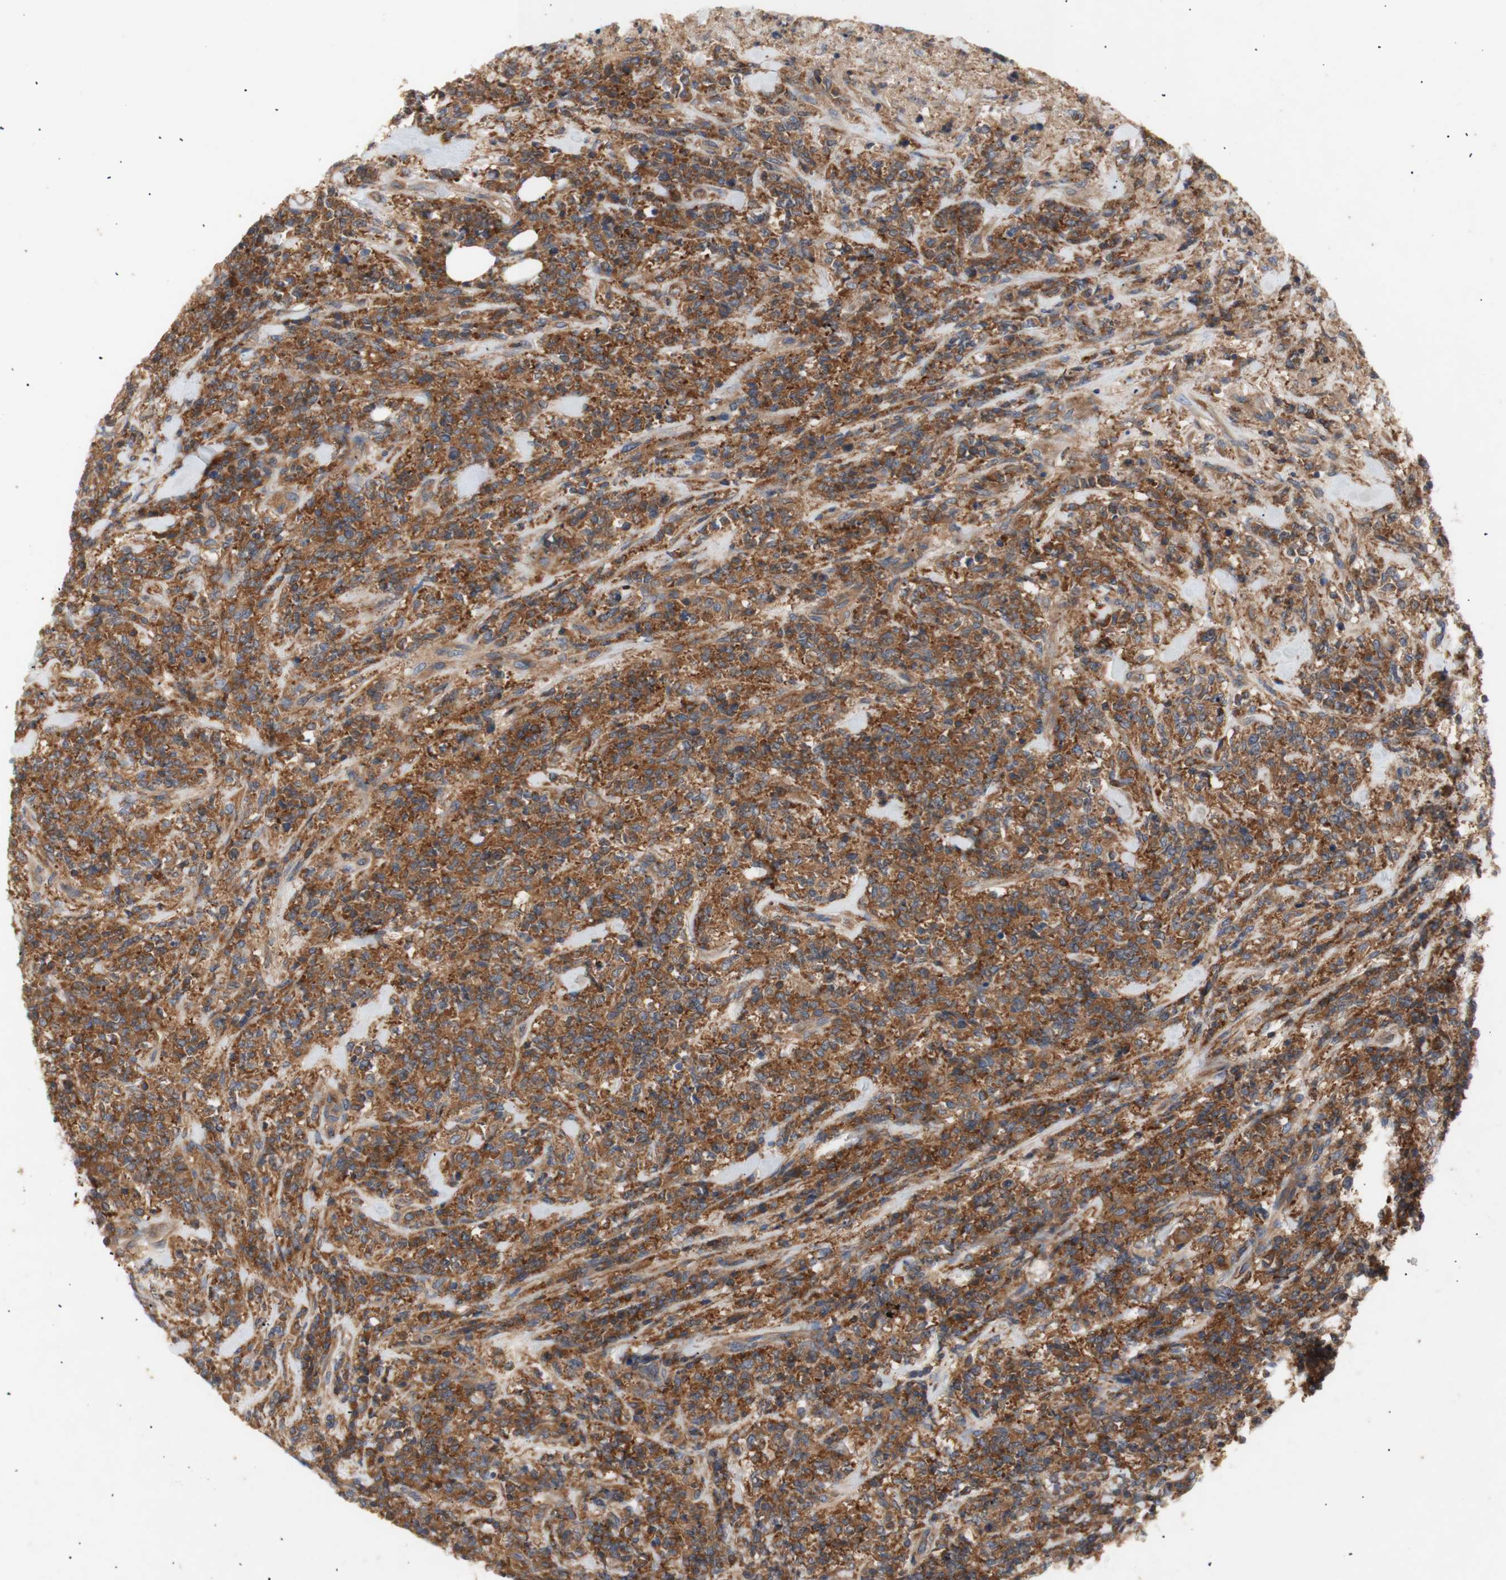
{"staining": {"intensity": "strong", "quantity": ">75%", "location": "cytoplasmic/membranous"}, "tissue": "lymphoma", "cell_type": "Tumor cells", "image_type": "cancer", "snomed": [{"axis": "morphology", "description": "Malignant lymphoma, non-Hodgkin's type, High grade"}, {"axis": "topography", "description": "Soft tissue"}], "caption": "High-grade malignant lymphoma, non-Hodgkin's type stained for a protein (brown) exhibits strong cytoplasmic/membranous positive staining in approximately >75% of tumor cells.", "gene": "IKBKG", "patient": {"sex": "male", "age": 18}}